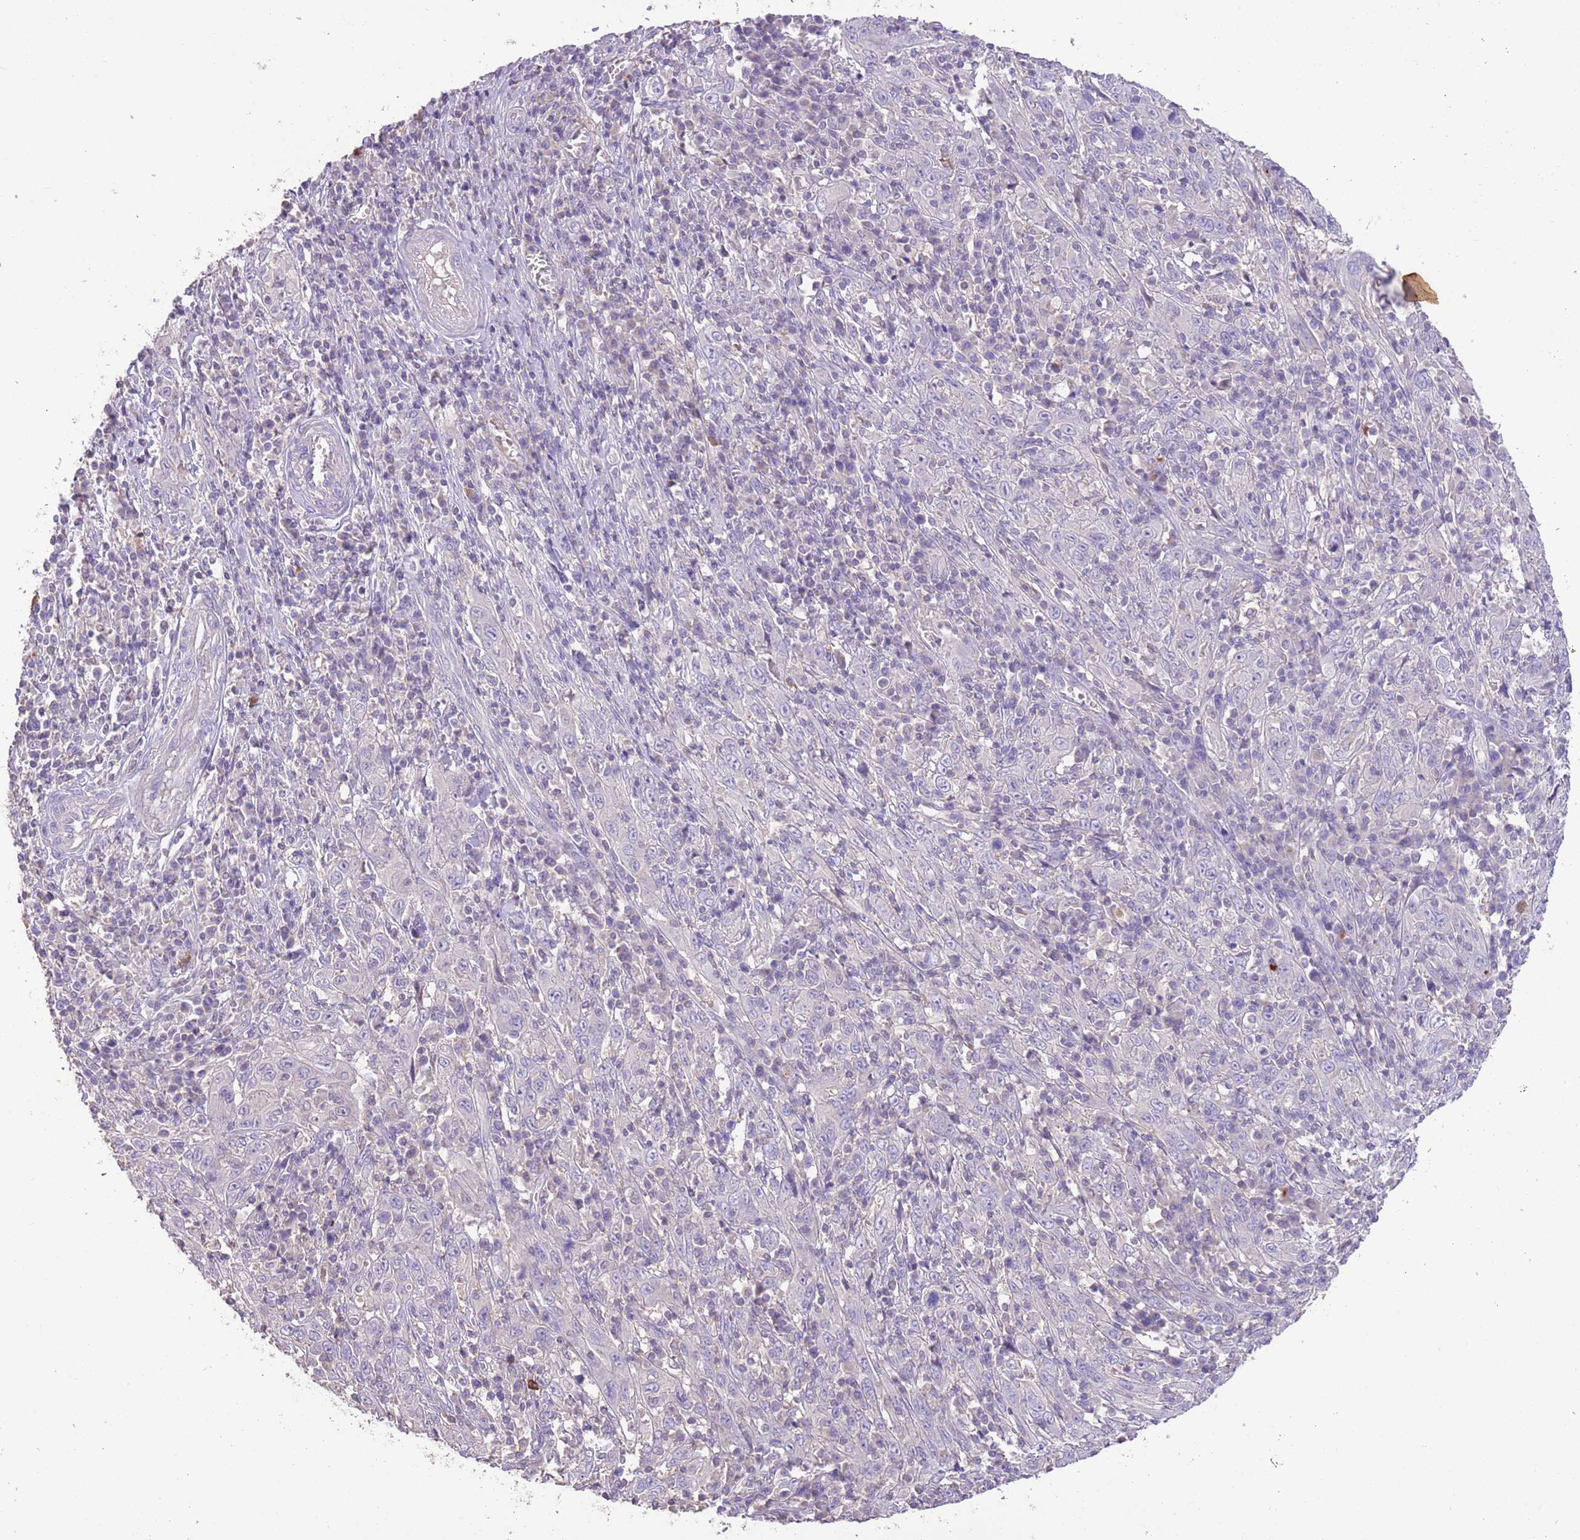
{"staining": {"intensity": "negative", "quantity": "none", "location": "none"}, "tissue": "cervical cancer", "cell_type": "Tumor cells", "image_type": "cancer", "snomed": [{"axis": "morphology", "description": "Squamous cell carcinoma, NOS"}, {"axis": "topography", "description": "Cervix"}], "caption": "An image of squamous cell carcinoma (cervical) stained for a protein reveals no brown staining in tumor cells.", "gene": "SFTPA1", "patient": {"sex": "female", "age": 46}}